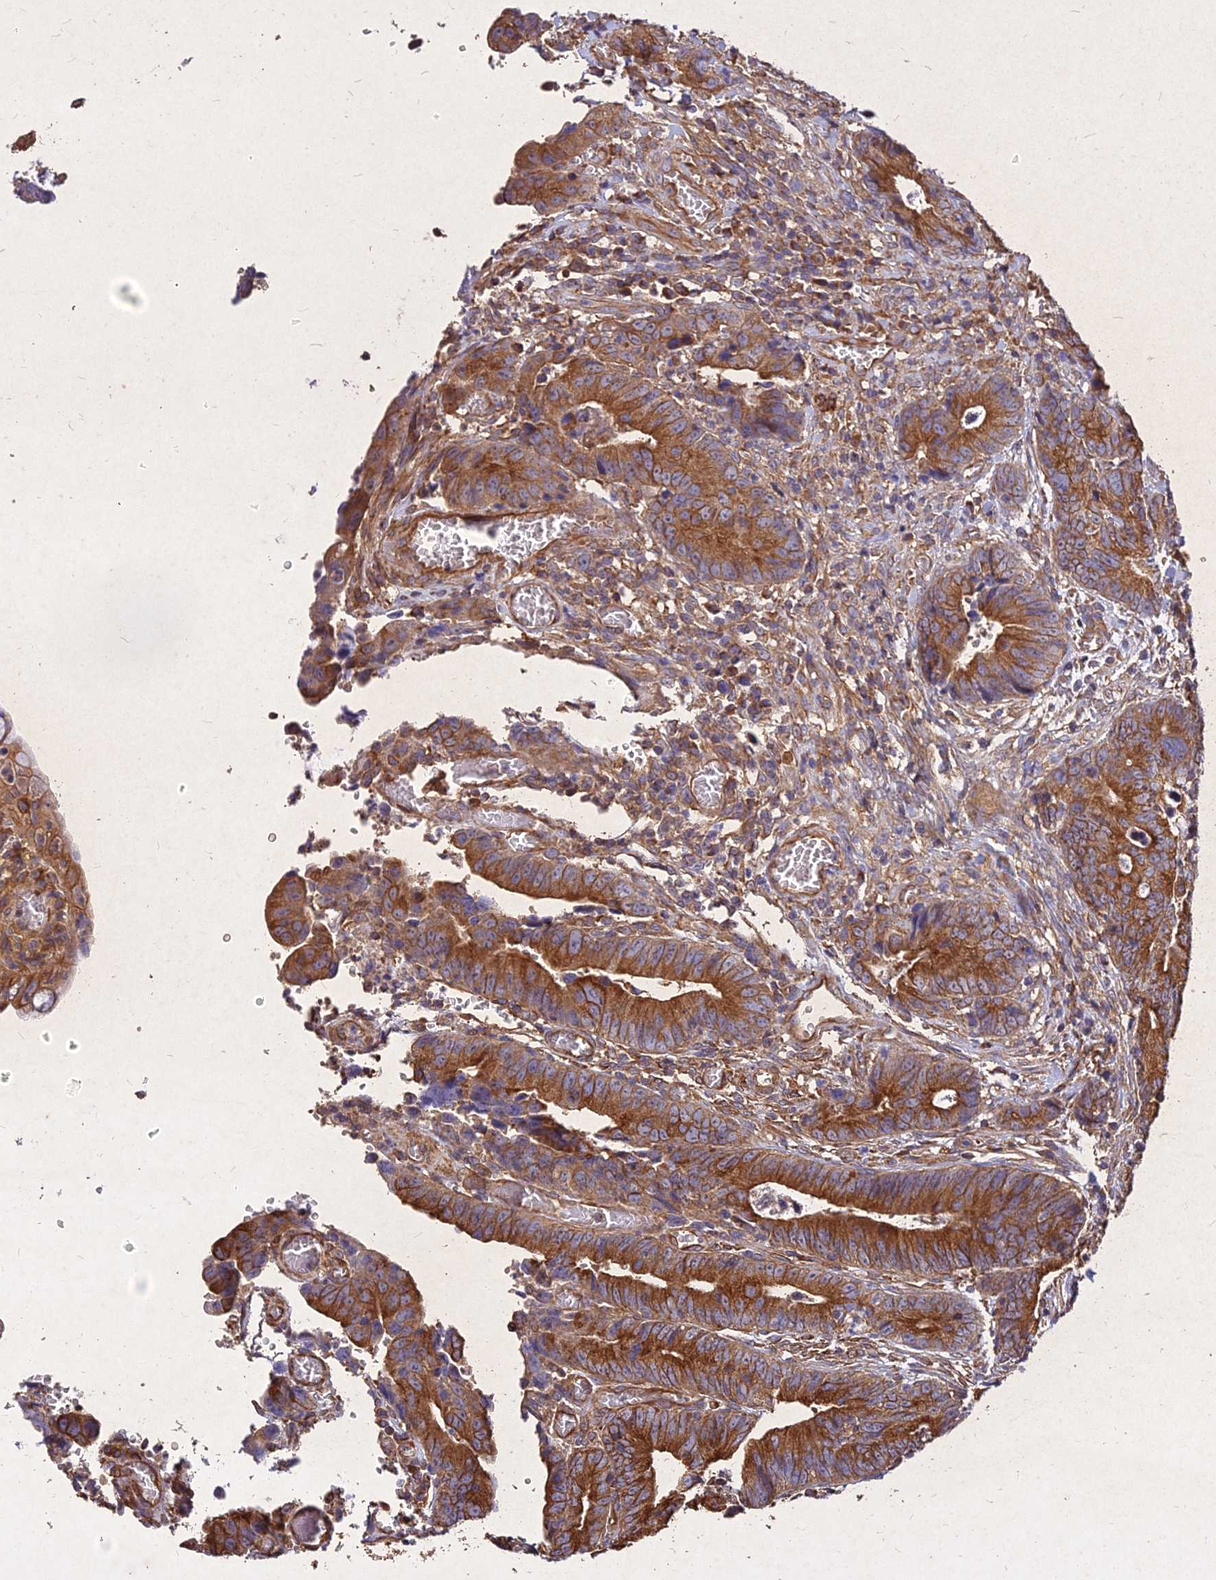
{"staining": {"intensity": "strong", "quantity": ">75%", "location": "cytoplasmic/membranous"}, "tissue": "colorectal cancer", "cell_type": "Tumor cells", "image_type": "cancer", "snomed": [{"axis": "morphology", "description": "Adenocarcinoma, NOS"}, {"axis": "topography", "description": "Colon"}], "caption": "The photomicrograph displays staining of colorectal cancer, revealing strong cytoplasmic/membranous protein expression (brown color) within tumor cells.", "gene": "SKA1", "patient": {"sex": "female", "age": 57}}